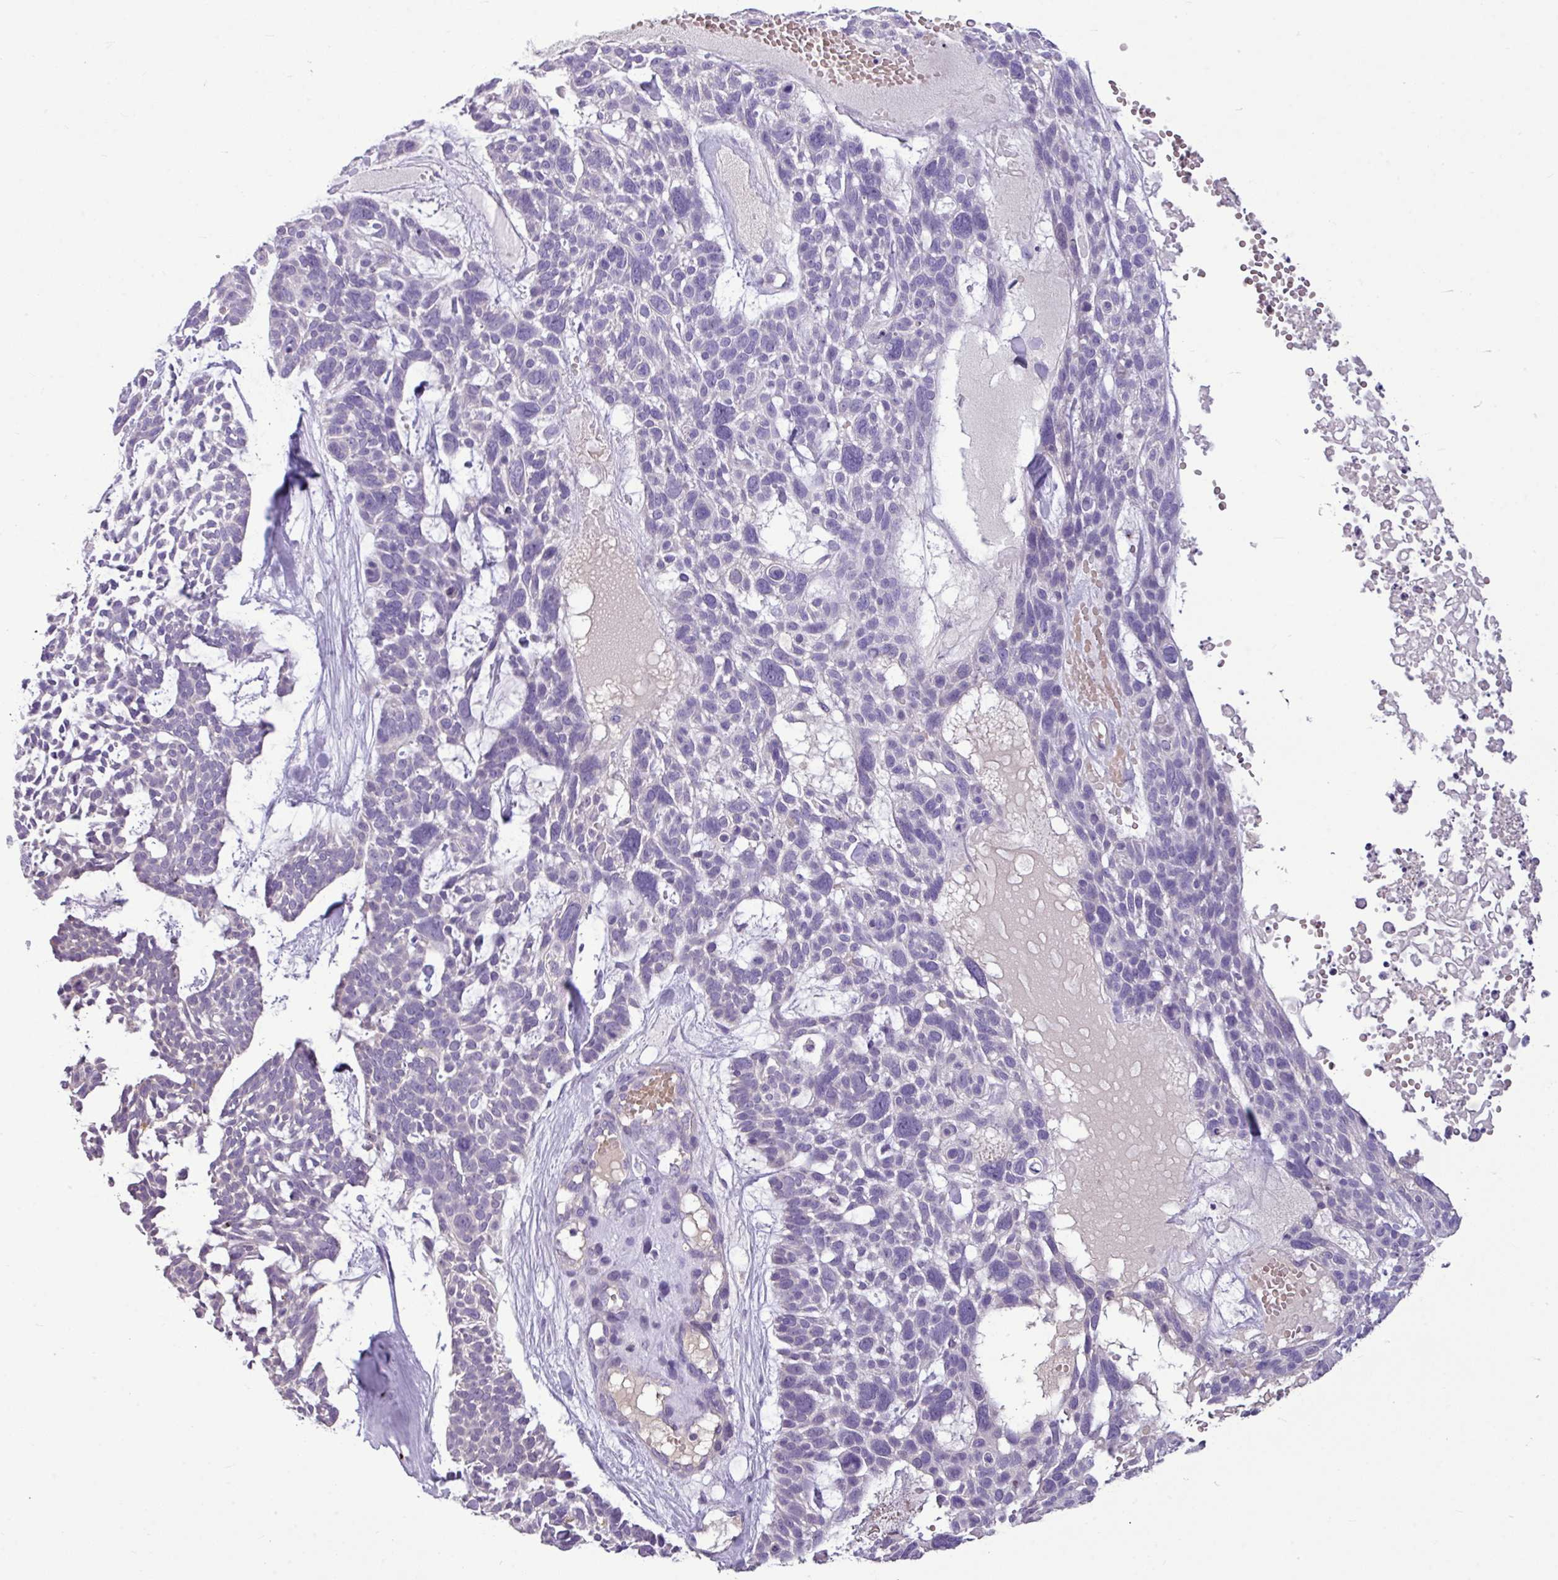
{"staining": {"intensity": "negative", "quantity": "none", "location": "none"}, "tissue": "skin cancer", "cell_type": "Tumor cells", "image_type": "cancer", "snomed": [{"axis": "morphology", "description": "Basal cell carcinoma"}, {"axis": "topography", "description": "Skin"}], "caption": "High power microscopy photomicrograph of an immunohistochemistry micrograph of skin basal cell carcinoma, revealing no significant expression in tumor cells.", "gene": "IL17A", "patient": {"sex": "male", "age": 88}}